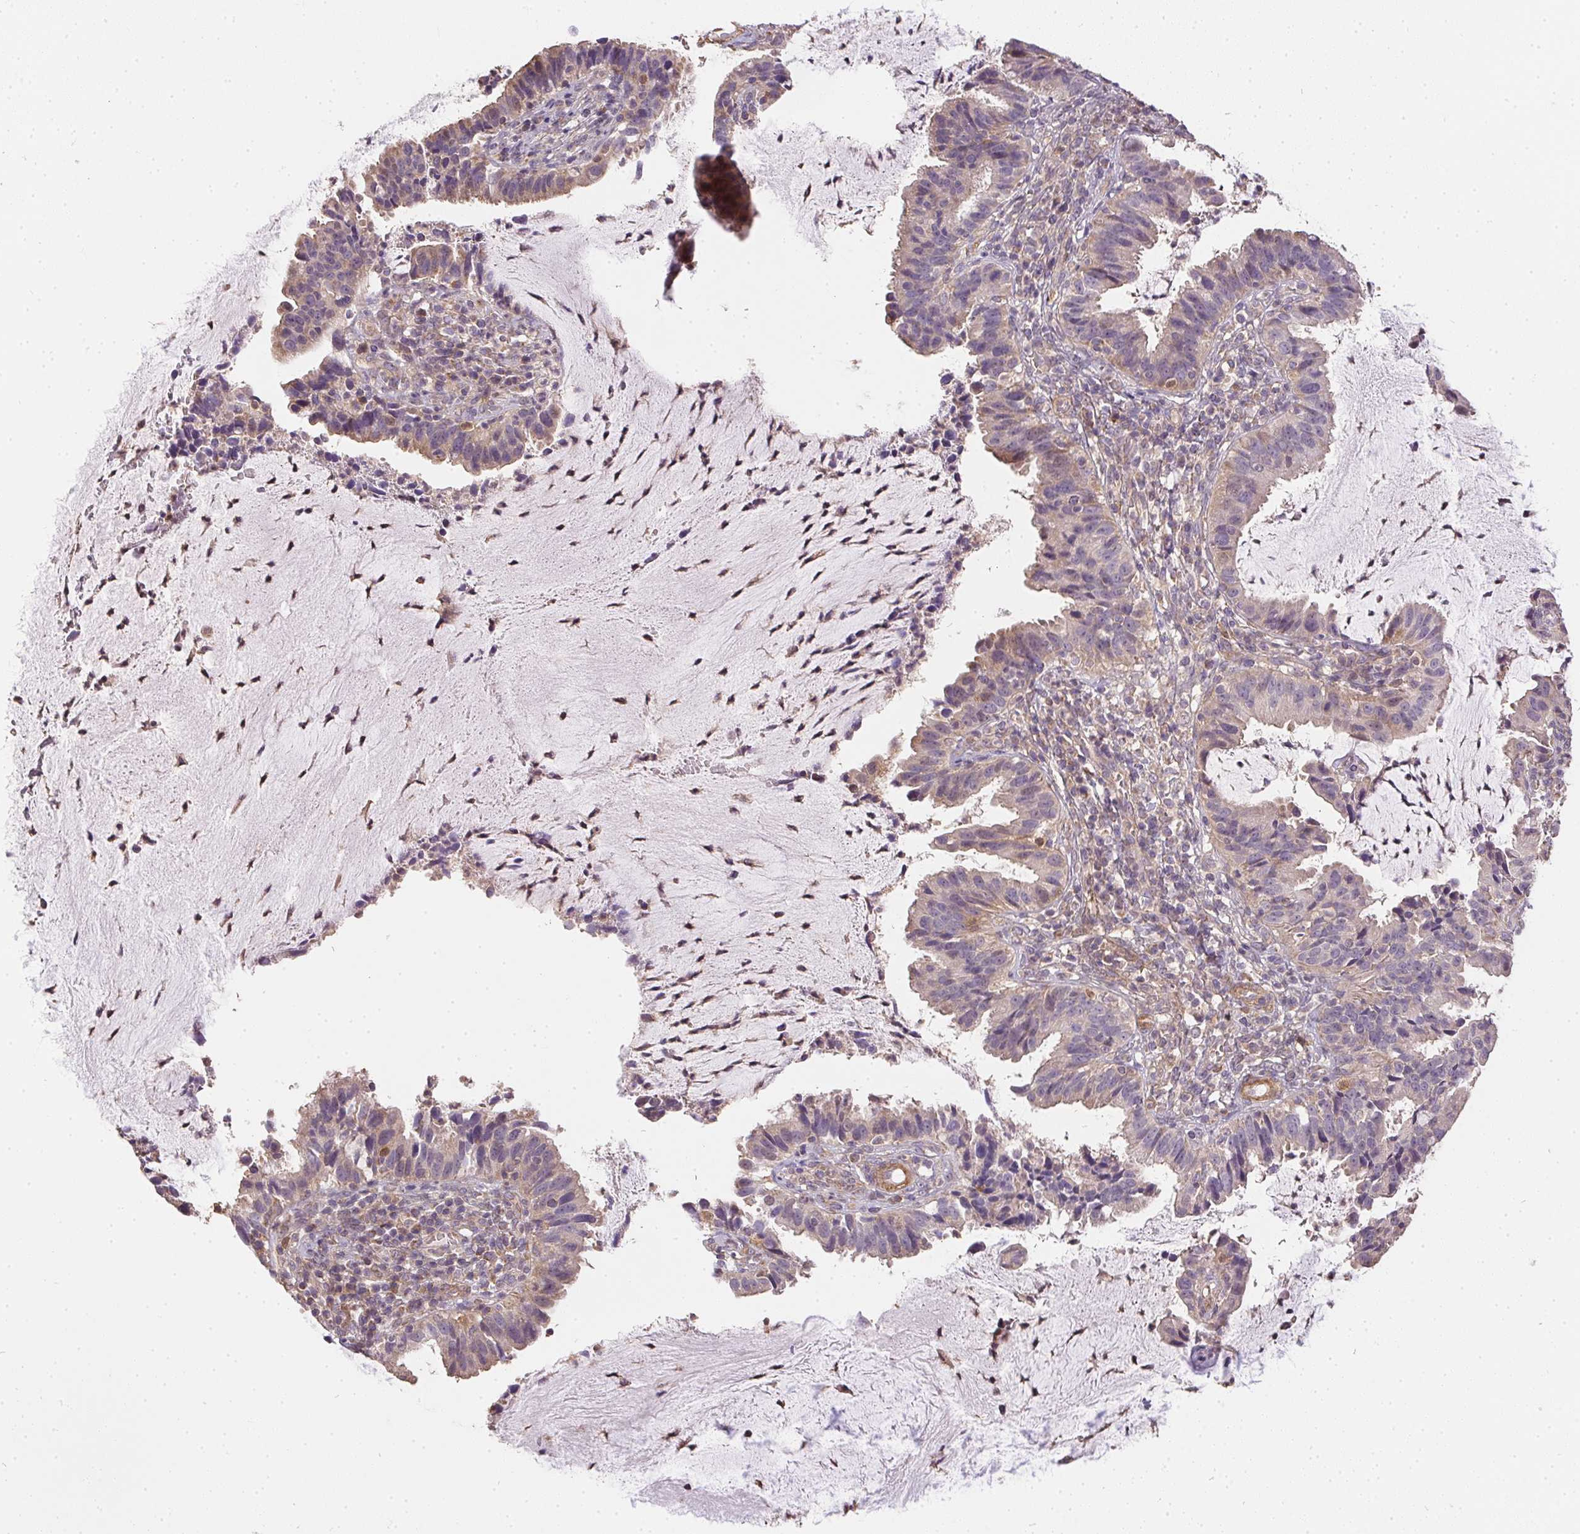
{"staining": {"intensity": "weak", "quantity": "25%-75%", "location": "cytoplasmic/membranous"}, "tissue": "cervical cancer", "cell_type": "Tumor cells", "image_type": "cancer", "snomed": [{"axis": "morphology", "description": "Adenocarcinoma, NOS"}, {"axis": "topography", "description": "Cervix"}], "caption": "DAB immunohistochemical staining of human adenocarcinoma (cervical) displays weak cytoplasmic/membranous protein staining in approximately 25%-75% of tumor cells. Ihc stains the protein of interest in brown and the nuclei are stained blue.", "gene": "REV3L", "patient": {"sex": "female", "age": 34}}